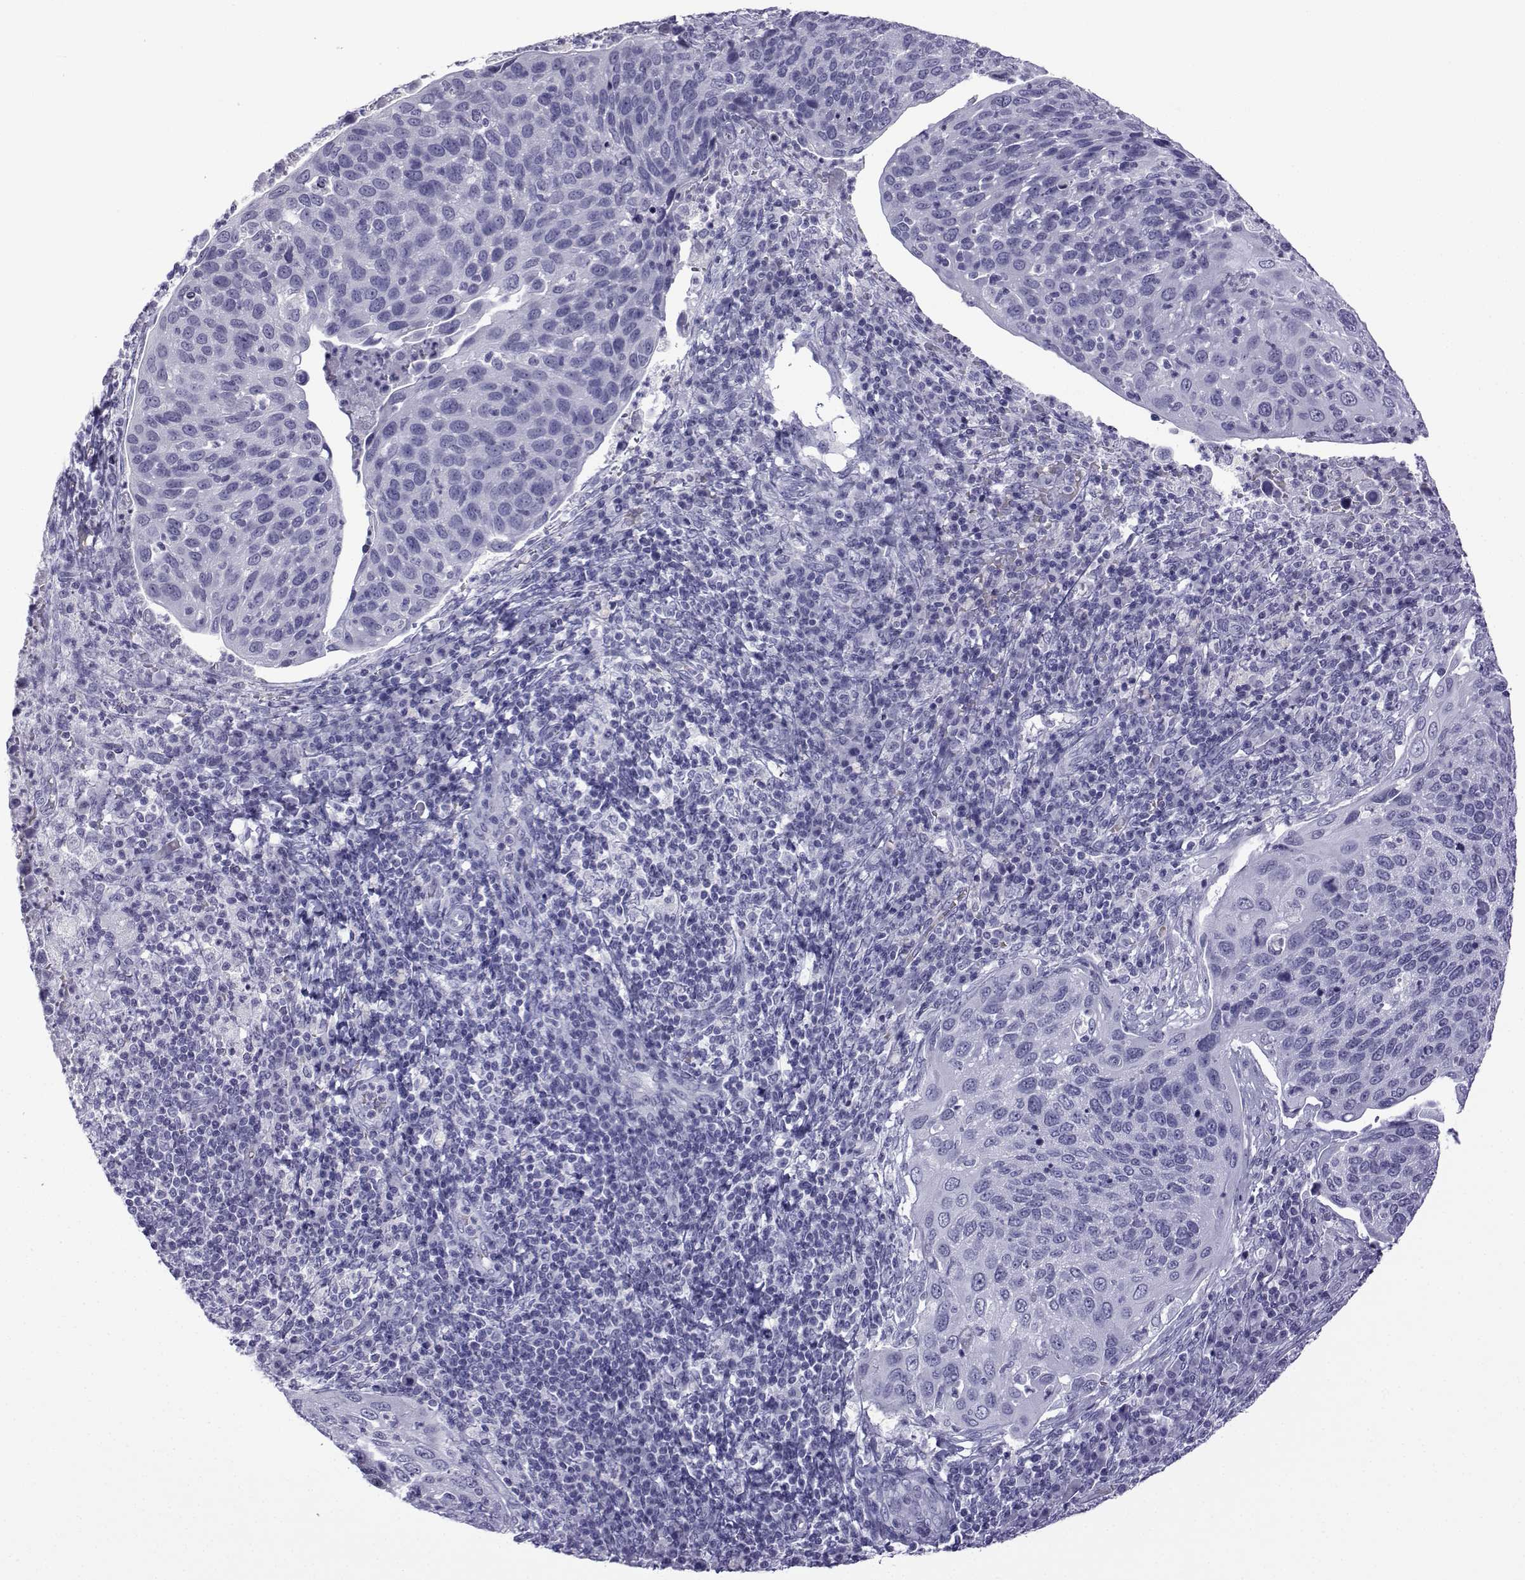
{"staining": {"intensity": "negative", "quantity": "none", "location": "none"}, "tissue": "cervical cancer", "cell_type": "Tumor cells", "image_type": "cancer", "snomed": [{"axis": "morphology", "description": "Squamous cell carcinoma, NOS"}, {"axis": "topography", "description": "Cervix"}], "caption": "The immunohistochemistry micrograph has no significant expression in tumor cells of squamous cell carcinoma (cervical) tissue.", "gene": "ACTL7A", "patient": {"sex": "female", "age": 54}}